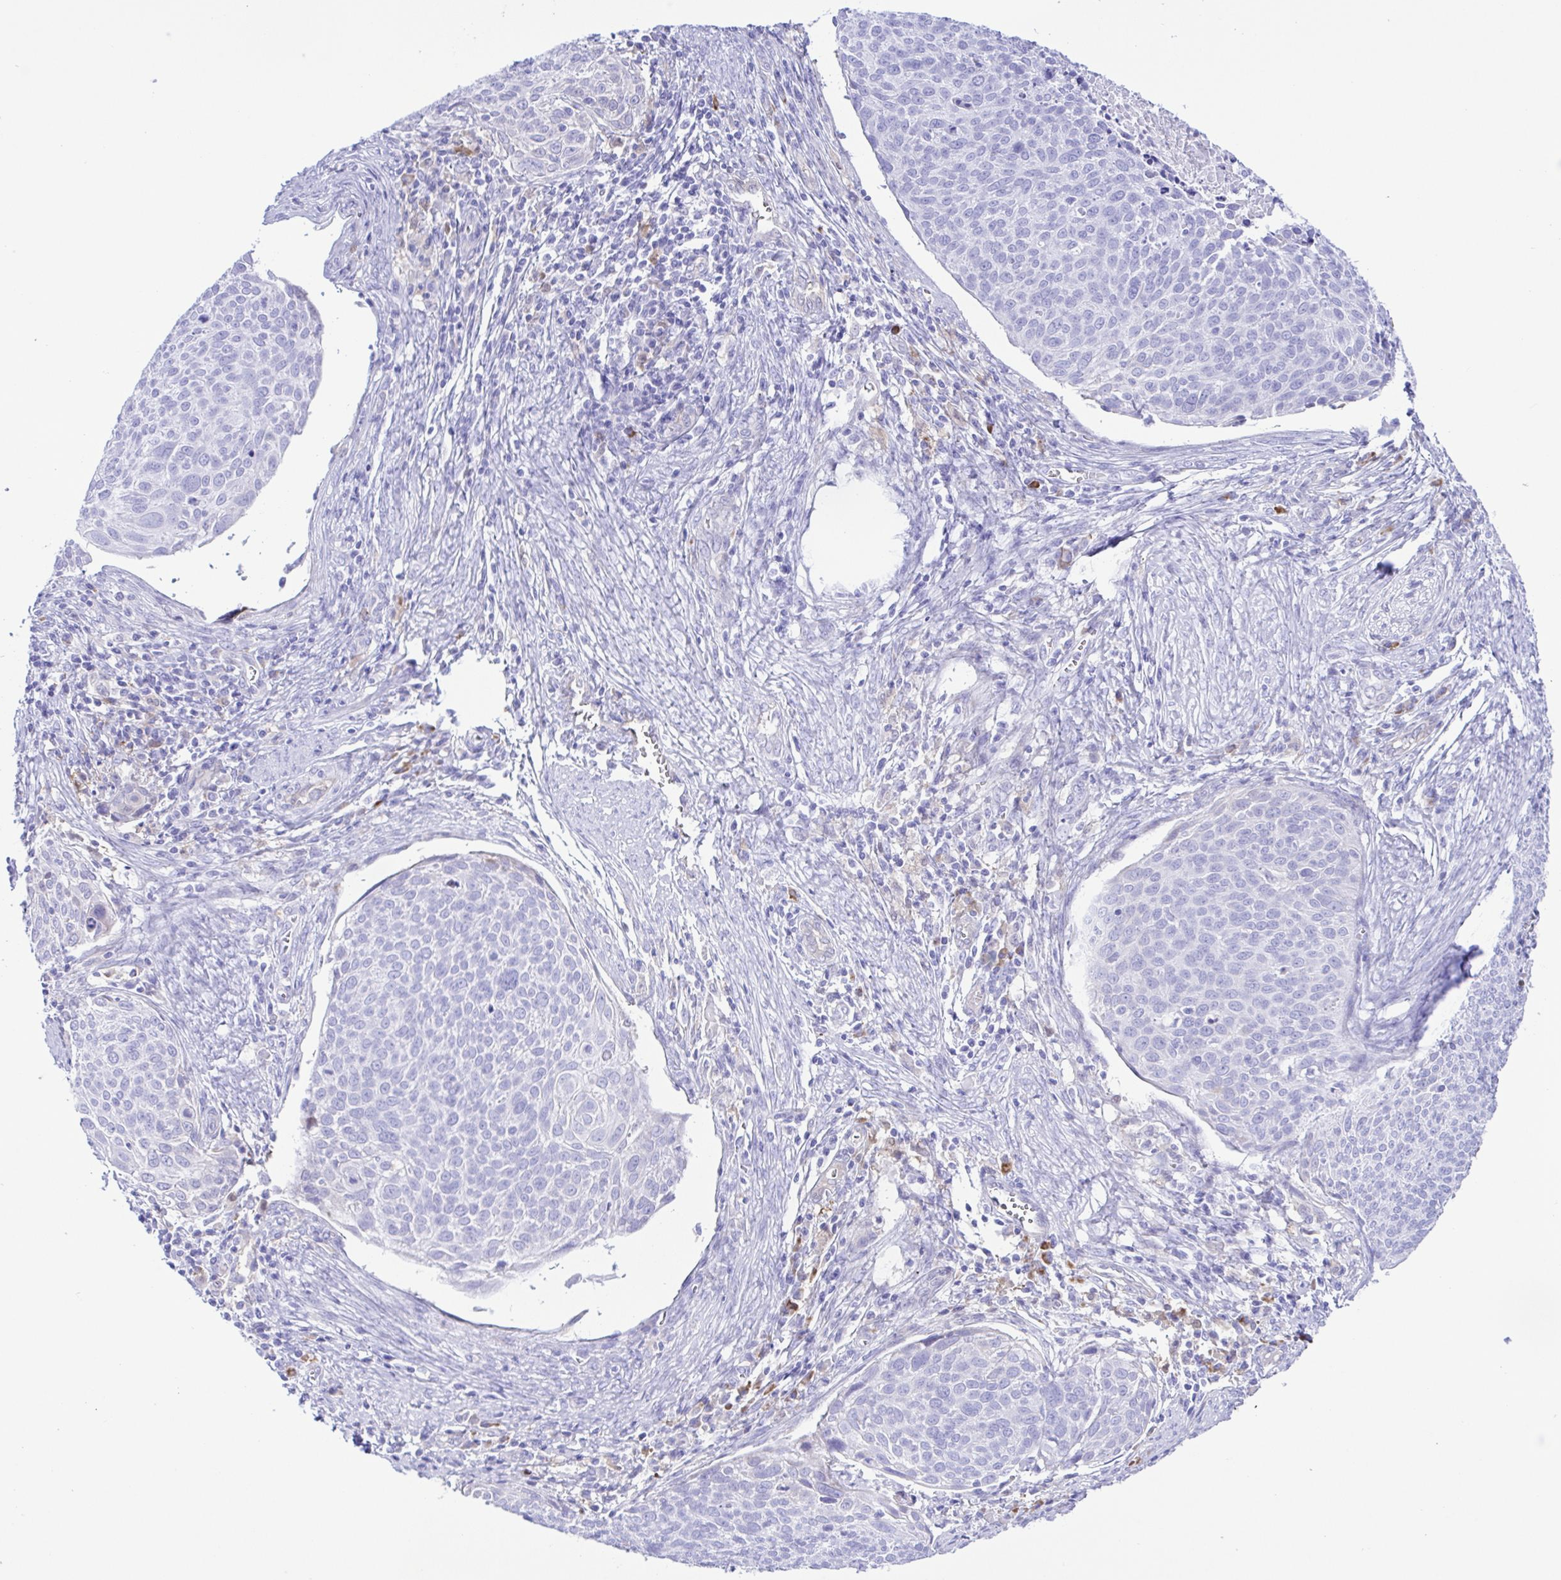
{"staining": {"intensity": "negative", "quantity": "none", "location": "none"}, "tissue": "cervical cancer", "cell_type": "Tumor cells", "image_type": "cancer", "snomed": [{"axis": "morphology", "description": "Squamous cell carcinoma, NOS"}, {"axis": "topography", "description": "Cervix"}], "caption": "Immunohistochemistry of cervical squamous cell carcinoma shows no positivity in tumor cells.", "gene": "GPR17", "patient": {"sex": "female", "age": 39}}